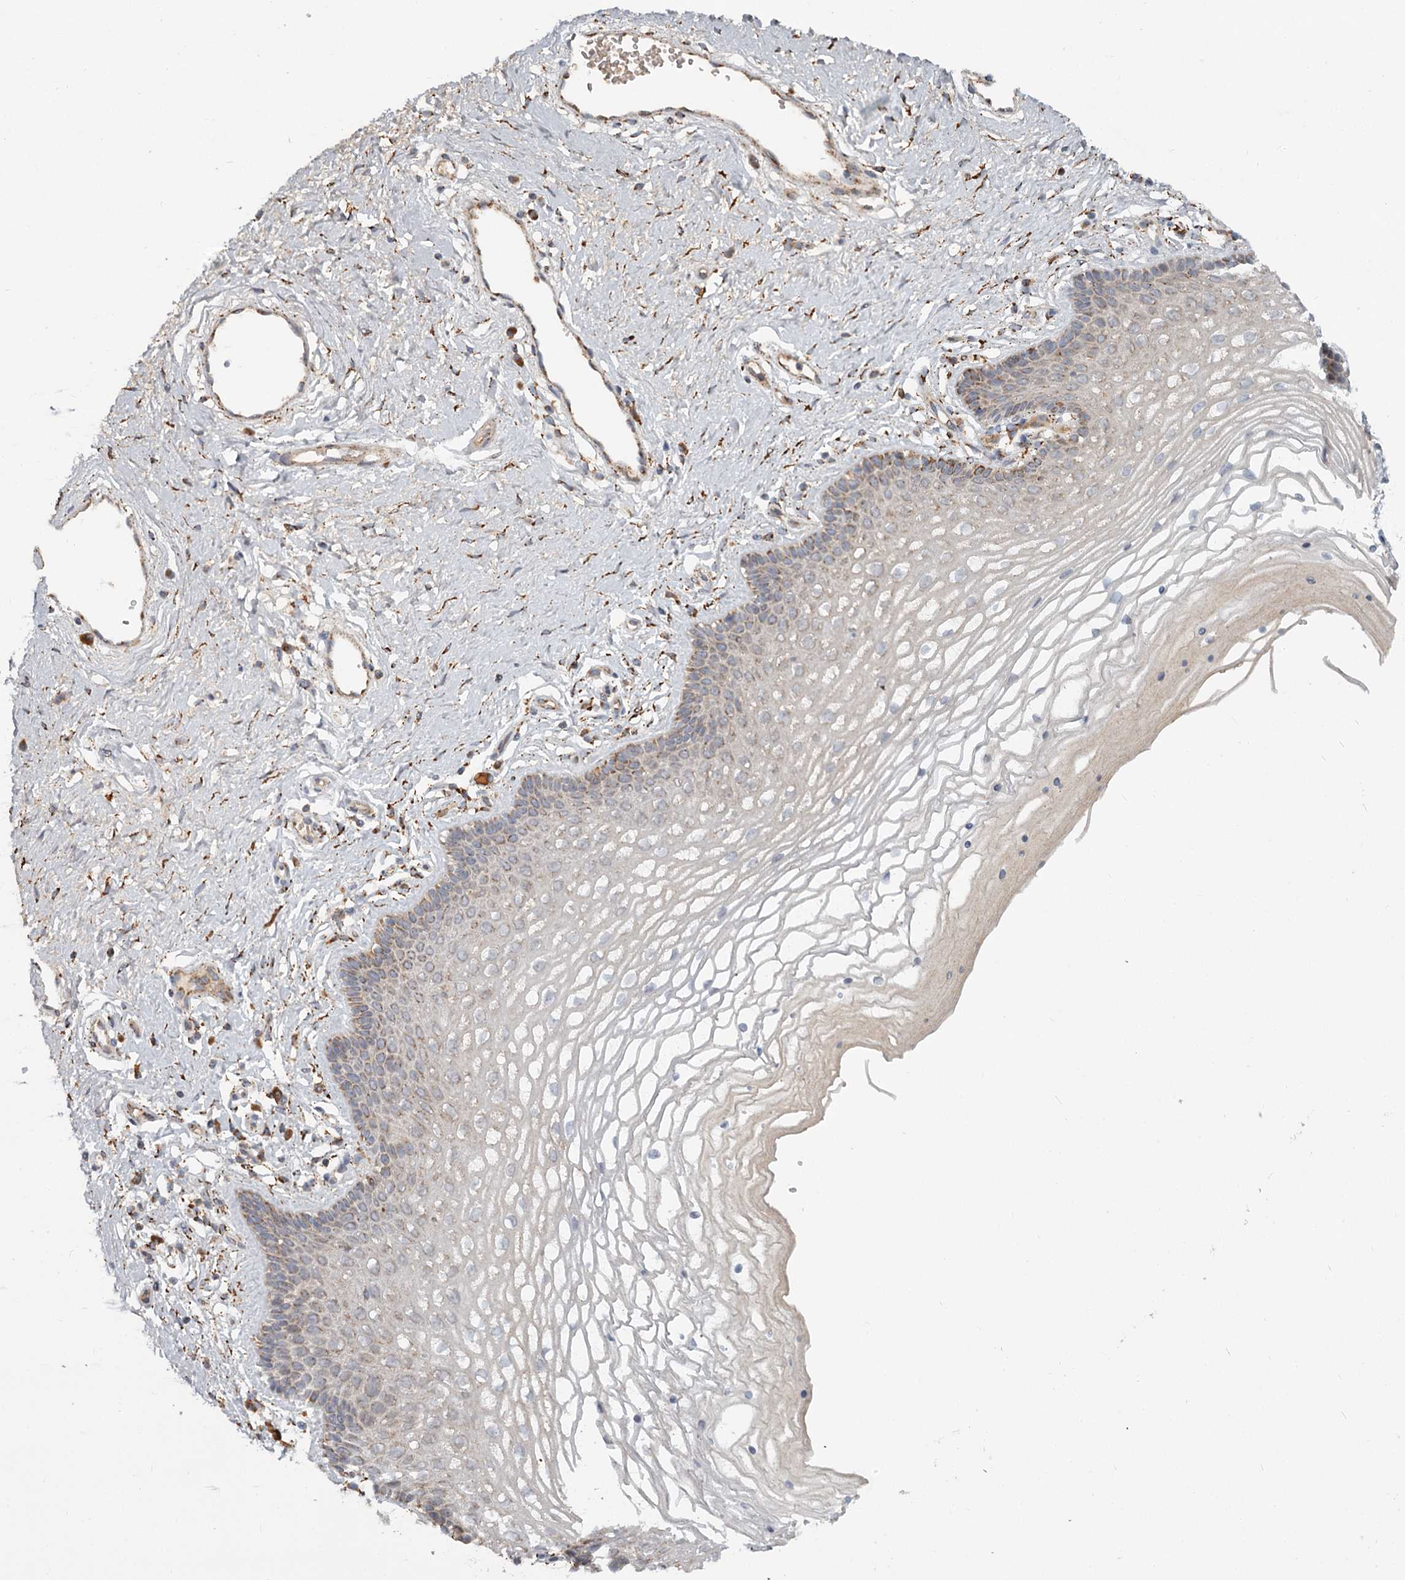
{"staining": {"intensity": "moderate", "quantity": "<25%", "location": "cytoplasmic/membranous"}, "tissue": "vagina", "cell_type": "Squamous epithelial cells", "image_type": "normal", "snomed": [{"axis": "morphology", "description": "Normal tissue, NOS"}, {"axis": "topography", "description": "Vagina"}], "caption": "Squamous epithelial cells demonstrate low levels of moderate cytoplasmic/membranous expression in approximately <25% of cells in unremarkable vagina. (IHC, brightfield microscopy, high magnification).", "gene": "CDC123", "patient": {"sex": "female", "age": 46}}